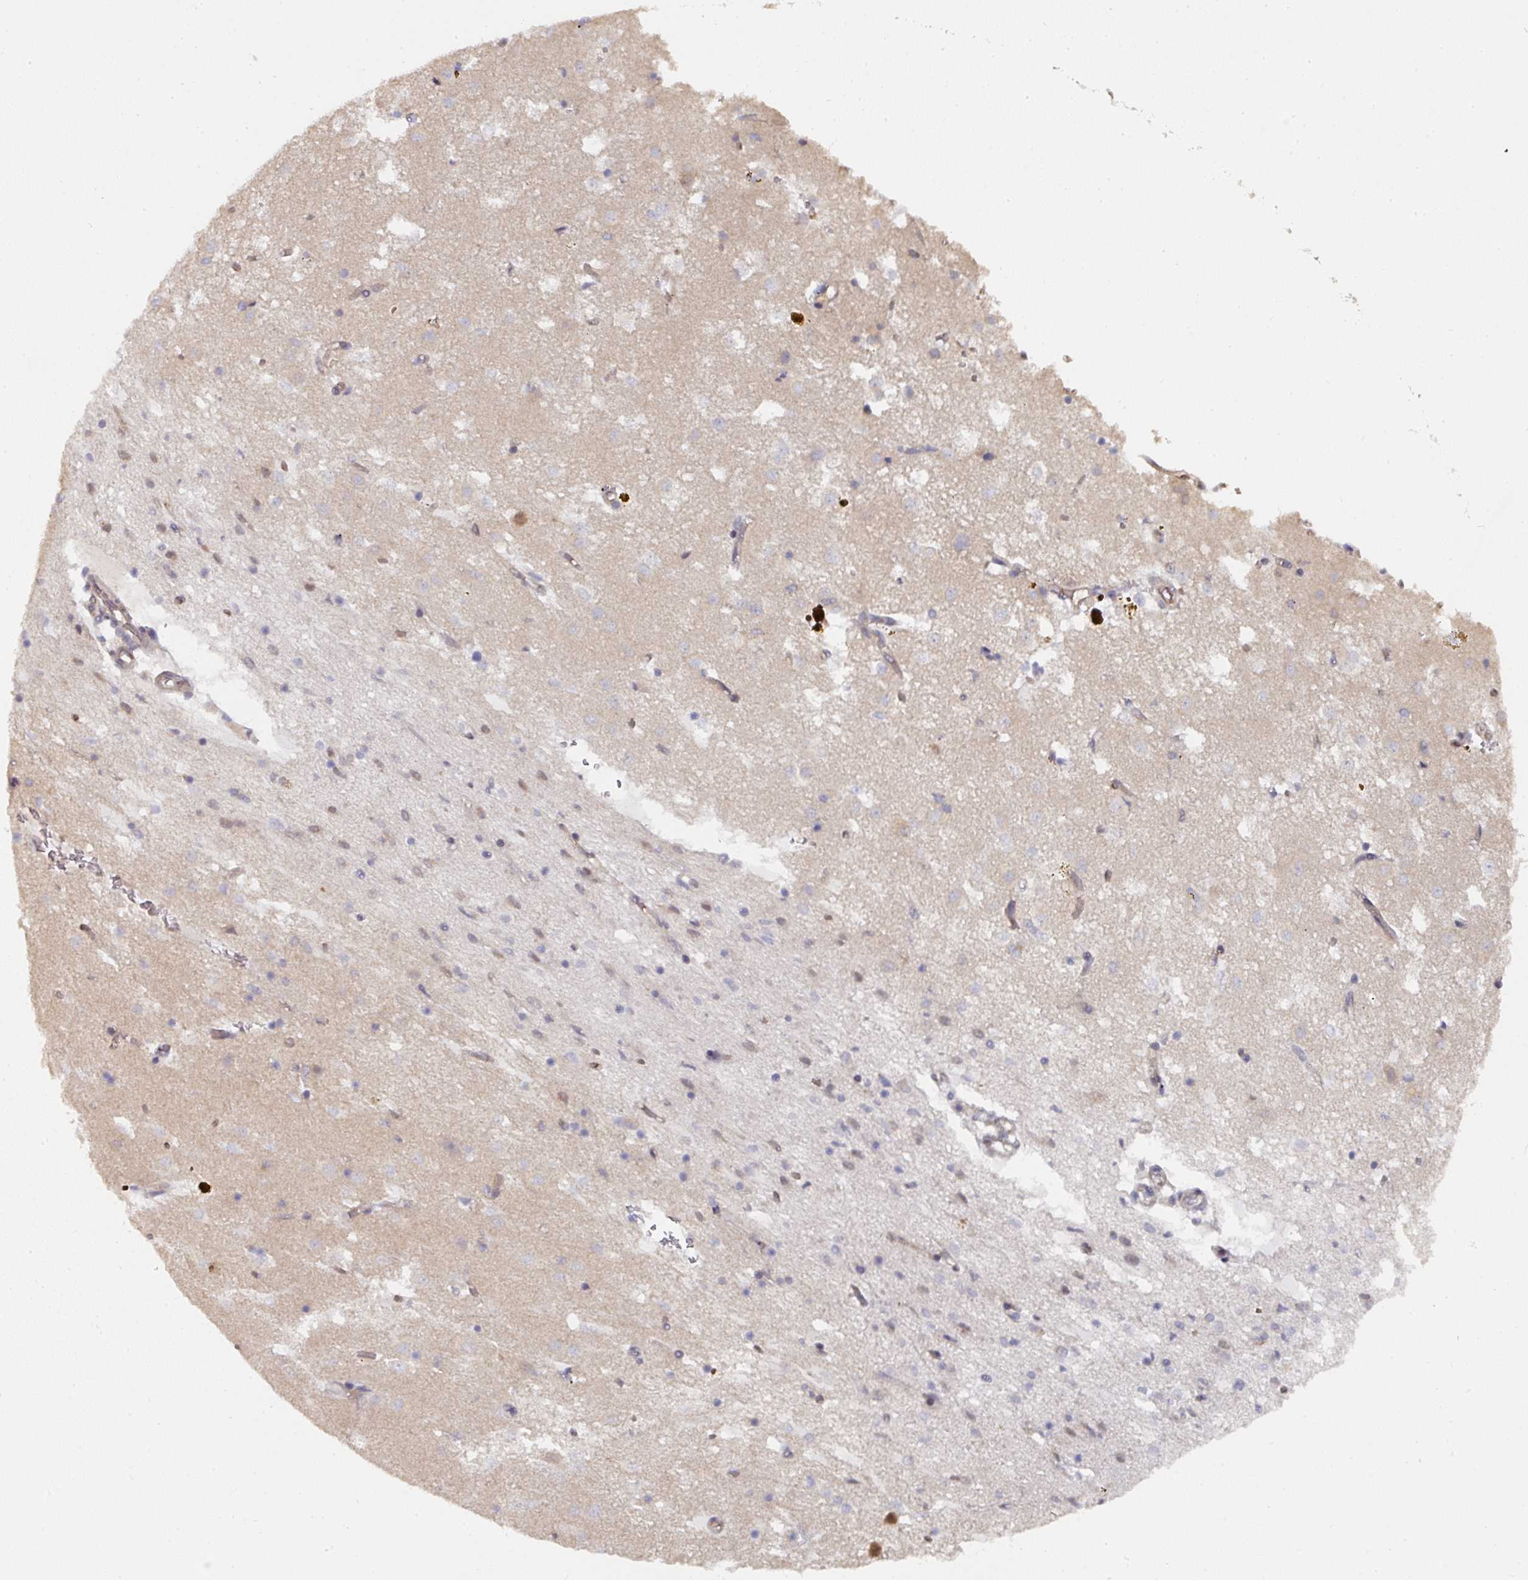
{"staining": {"intensity": "moderate", "quantity": "<25%", "location": "cytoplasmic/membranous"}, "tissue": "caudate", "cell_type": "Glial cells", "image_type": "normal", "snomed": [{"axis": "morphology", "description": "Normal tissue, NOS"}, {"axis": "topography", "description": "Lateral ventricle wall"}], "caption": "The histopathology image reveals immunohistochemical staining of unremarkable caudate. There is moderate cytoplasmic/membranous positivity is identified in about <25% of glial cells.", "gene": "C18orf25", "patient": {"sex": "male", "age": 58}}